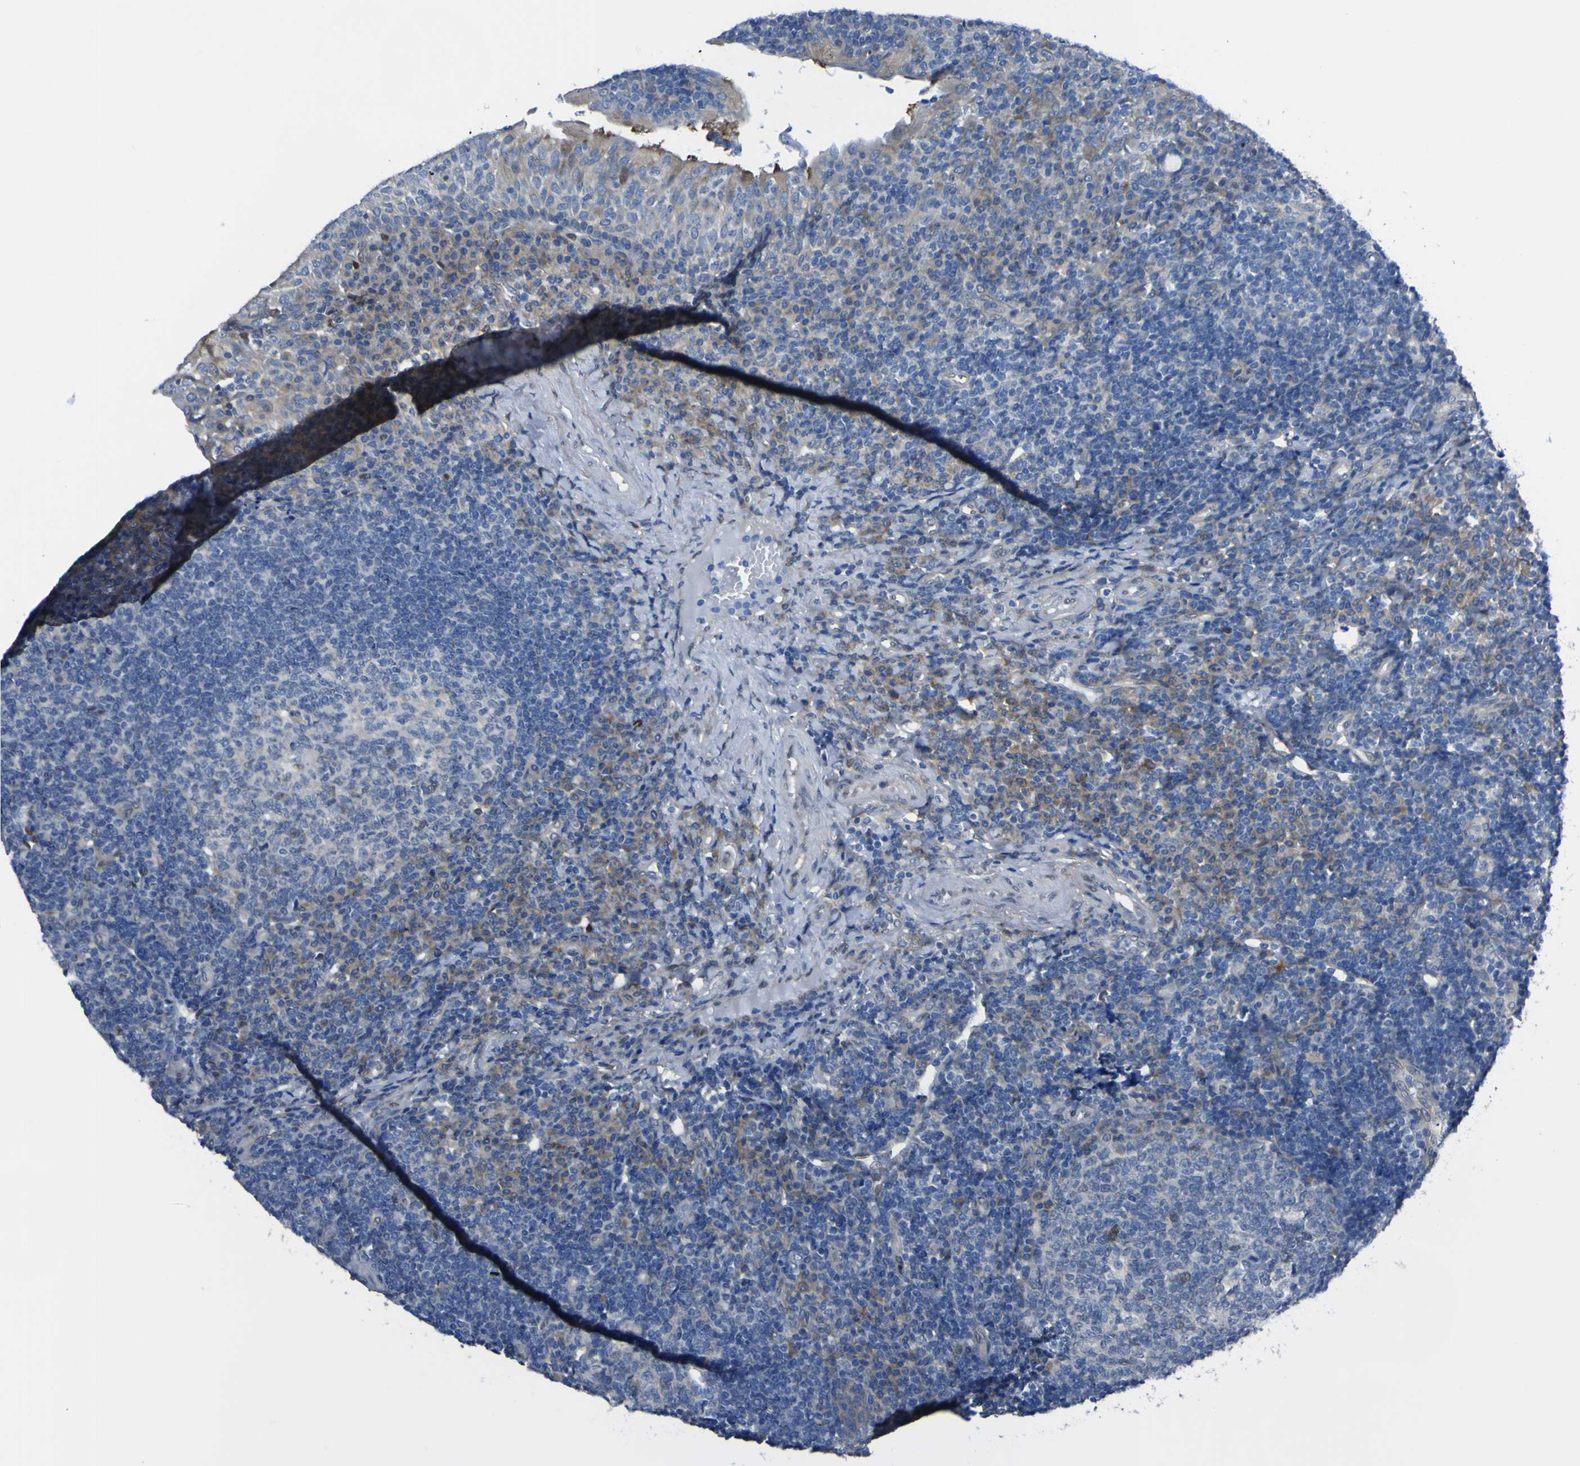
{"staining": {"intensity": "negative", "quantity": "none", "location": "none"}, "tissue": "tonsil", "cell_type": "Germinal center cells", "image_type": "normal", "snomed": [{"axis": "morphology", "description": "Normal tissue, NOS"}, {"axis": "topography", "description": "Tonsil"}], "caption": "There is no significant positivity in germinal center cells of tonsil. (DAB (3,3'-diaminobenzidine) immunohistochemistry (IHC) visualized using brightfield microscopy, high magnification).", "gene": "LRRN1", "patient": {"sex": "female", "age": 40}}